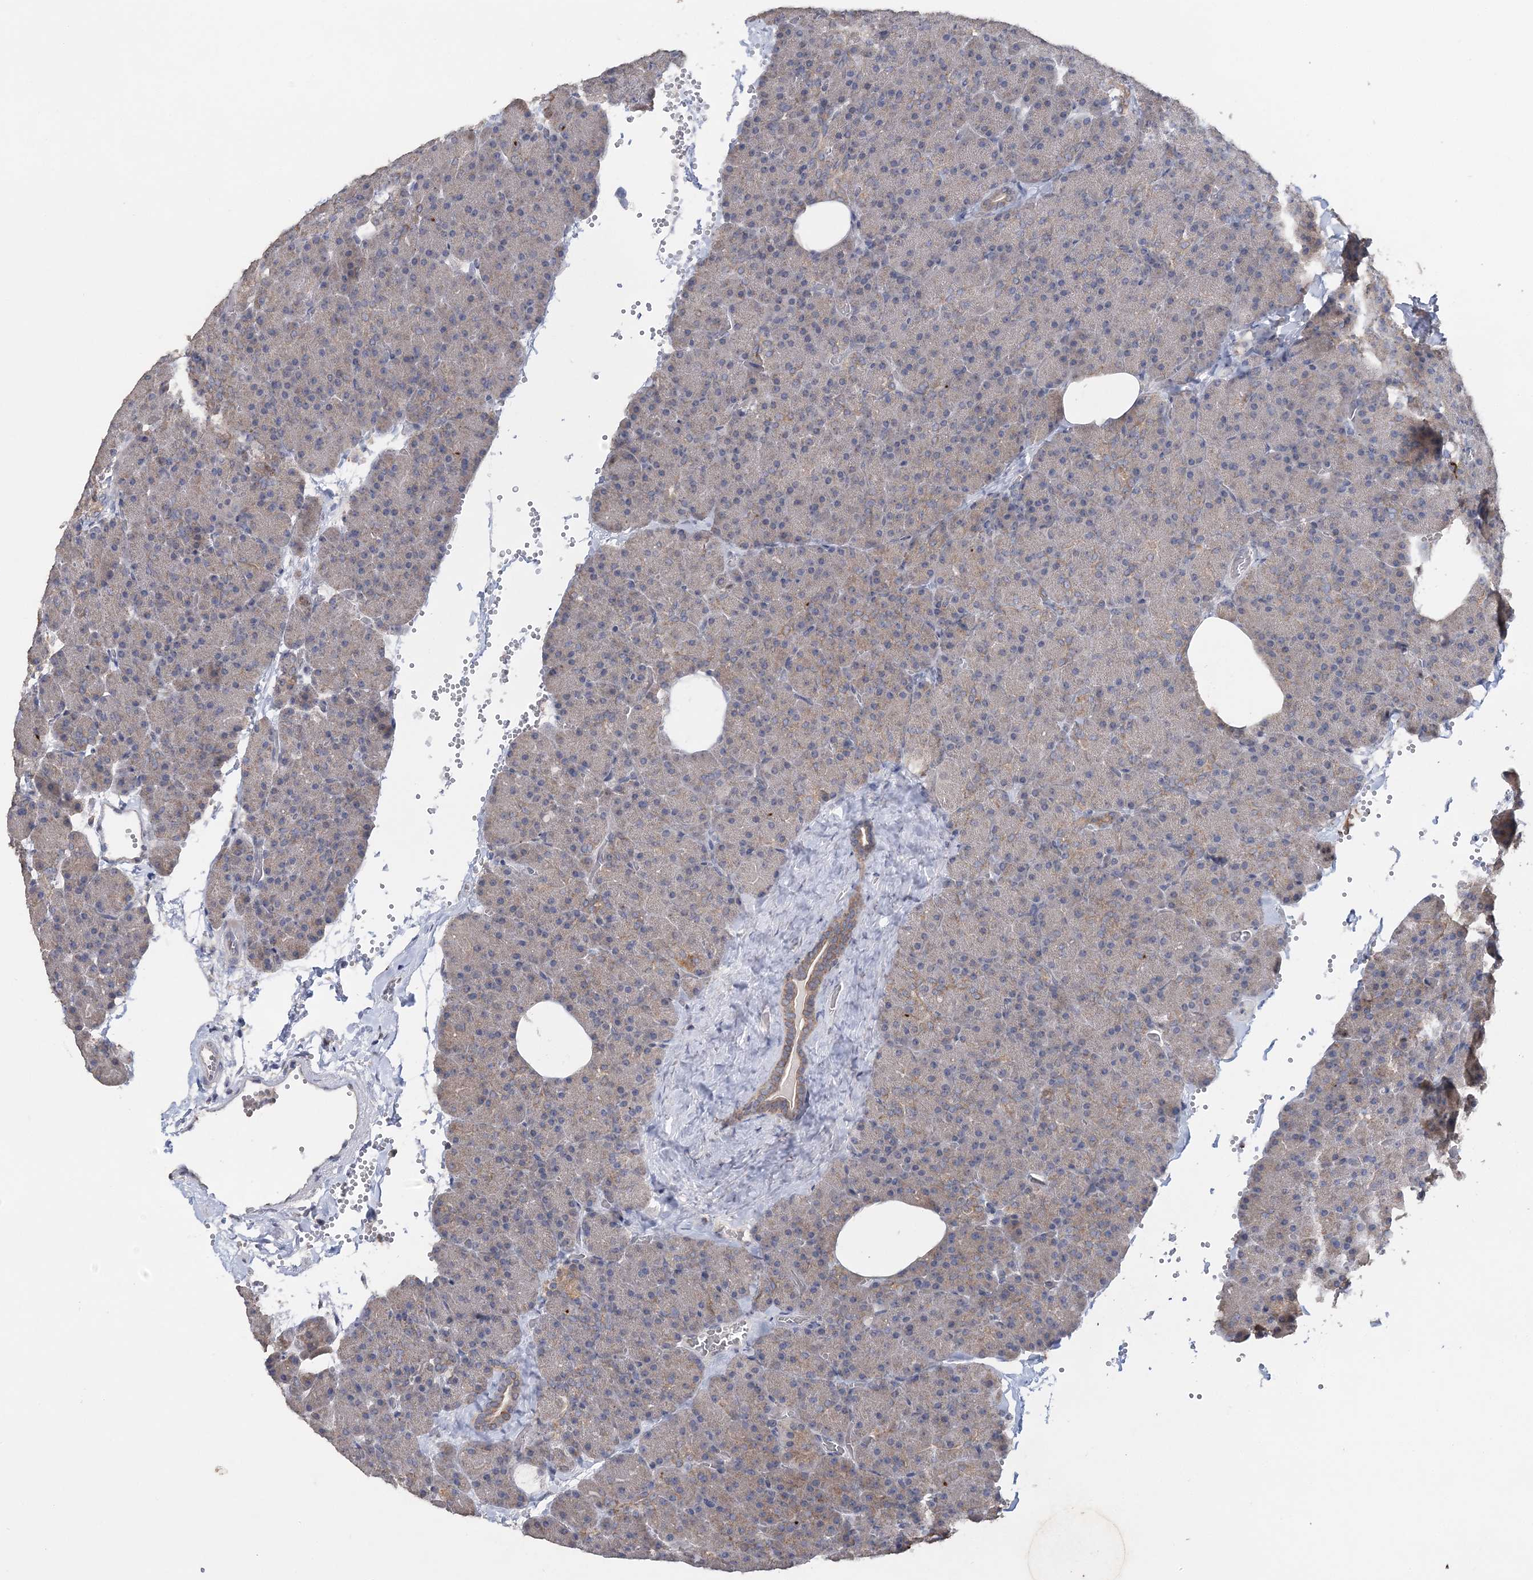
{"staining": {"intensity": "moderate", "quantity": "25%-75%", "location": "cytoplasmic/membranous"}, "tissue": "pancreas", "cell_type": "Exocrine glandular cells", "image_type": "normal", "snomed": [{"axis": "morphology", "description": "Normal tissue, NOS"}, {"axis": "morphology", "description": "Carcinoid, malignant, NOS"}, {"axis": "topography", "description": "Pancreas"}], "caption": "The immunohistochemical stain shows moderate cytoplasmic/membranous expression in exocrine glandular cells of normal pancreas. The staining was performed using DAB (3,3'-diaminobenzidine), with brown indicating positive protein expression. Nuclei are stained blue with hematoxylin.", "gene": "RAB14", "patient": {"sex": "female", "age": 35}}